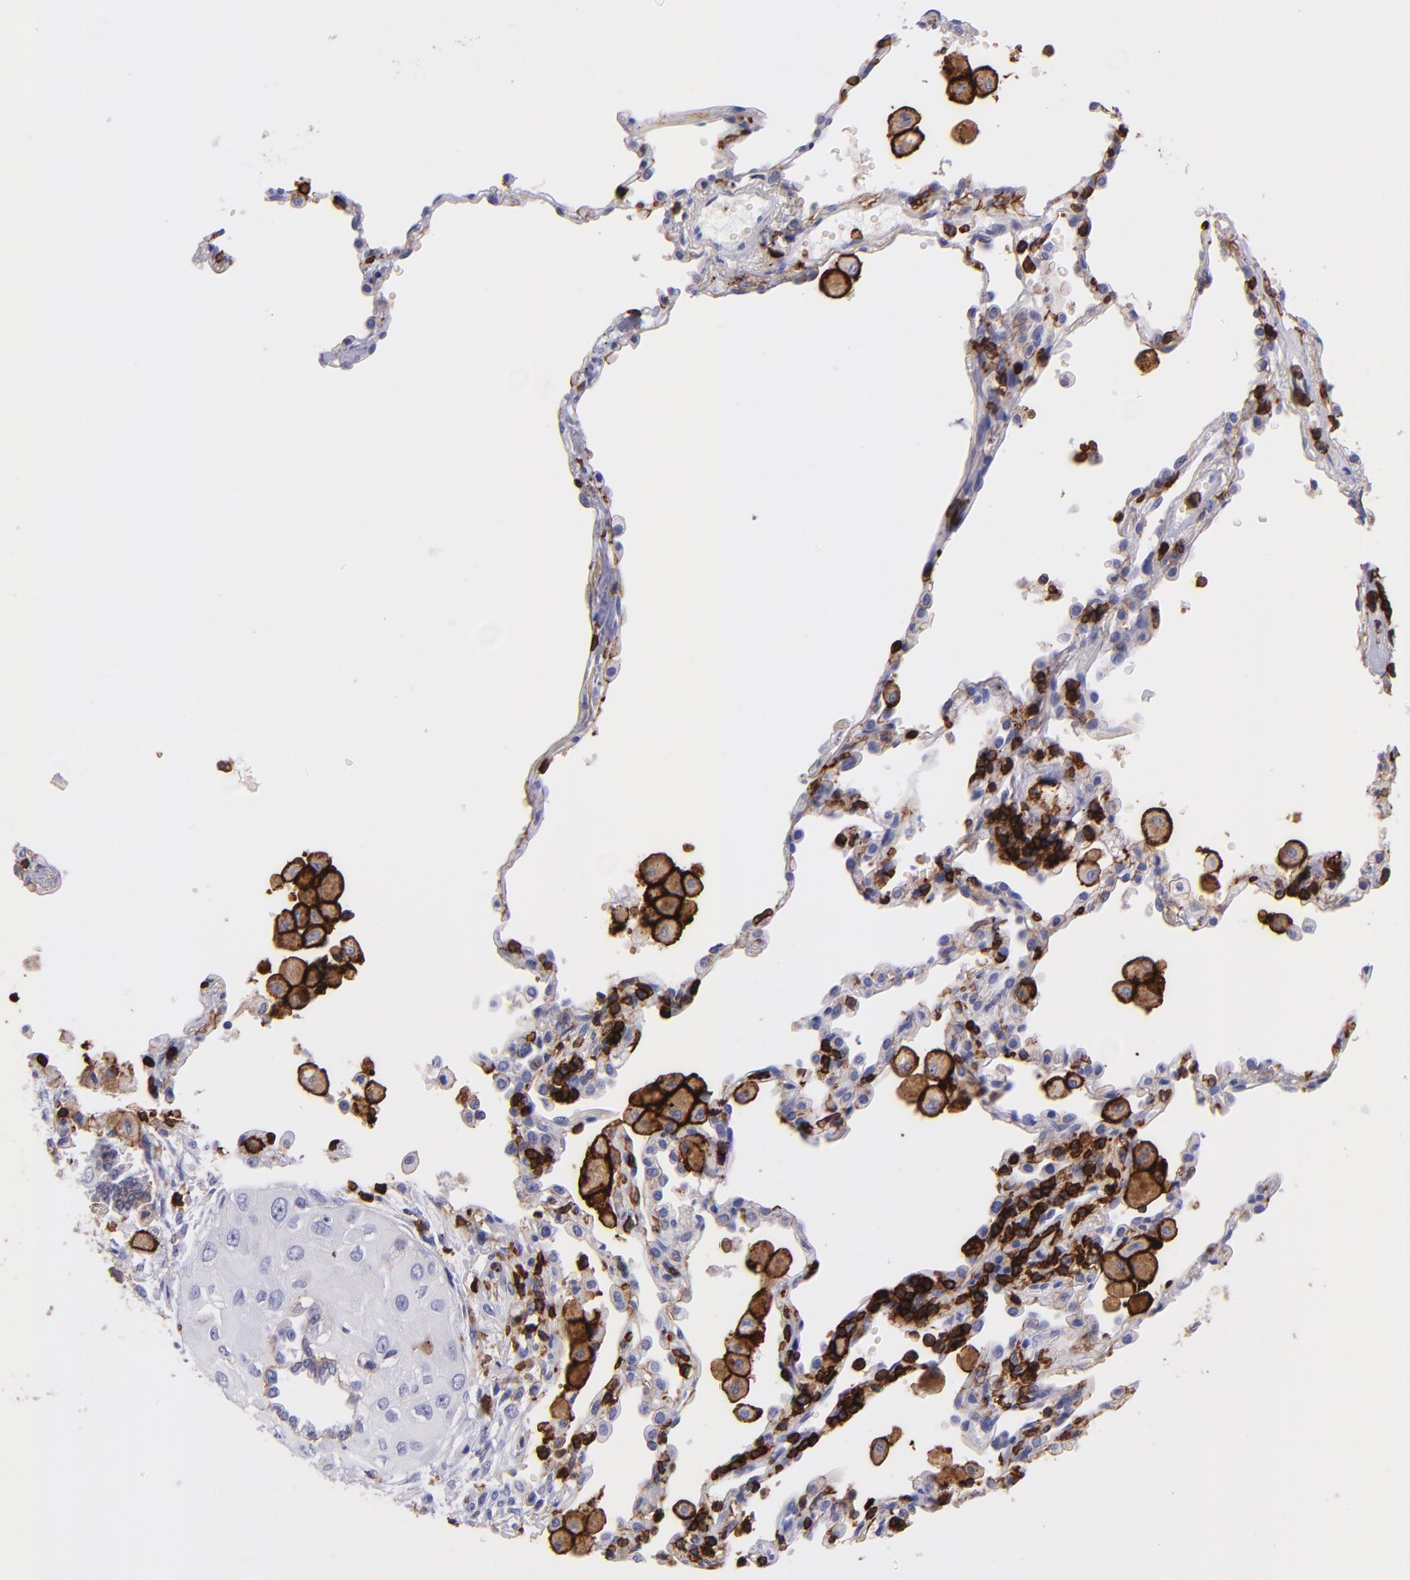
{"staining": {"intensity": "weak", "quantity": "<25%", "location": "cytoplasmic/membranous"}, "tissue": "lung cancer", "cell_type": "Tumor cells", "image_type": "cancer", "snomed": [{"axis": "morphology", "description": "Squamous cell carcinoma, NOS"}, {"axis": "topography", "description": "Lung"}], "caption": "The immunohistochemistry micrograph has no significant staining in tumor cells of lung cancer tissue.", "gene": "SPN", "patient": {"sex": "male", "age": 71}}